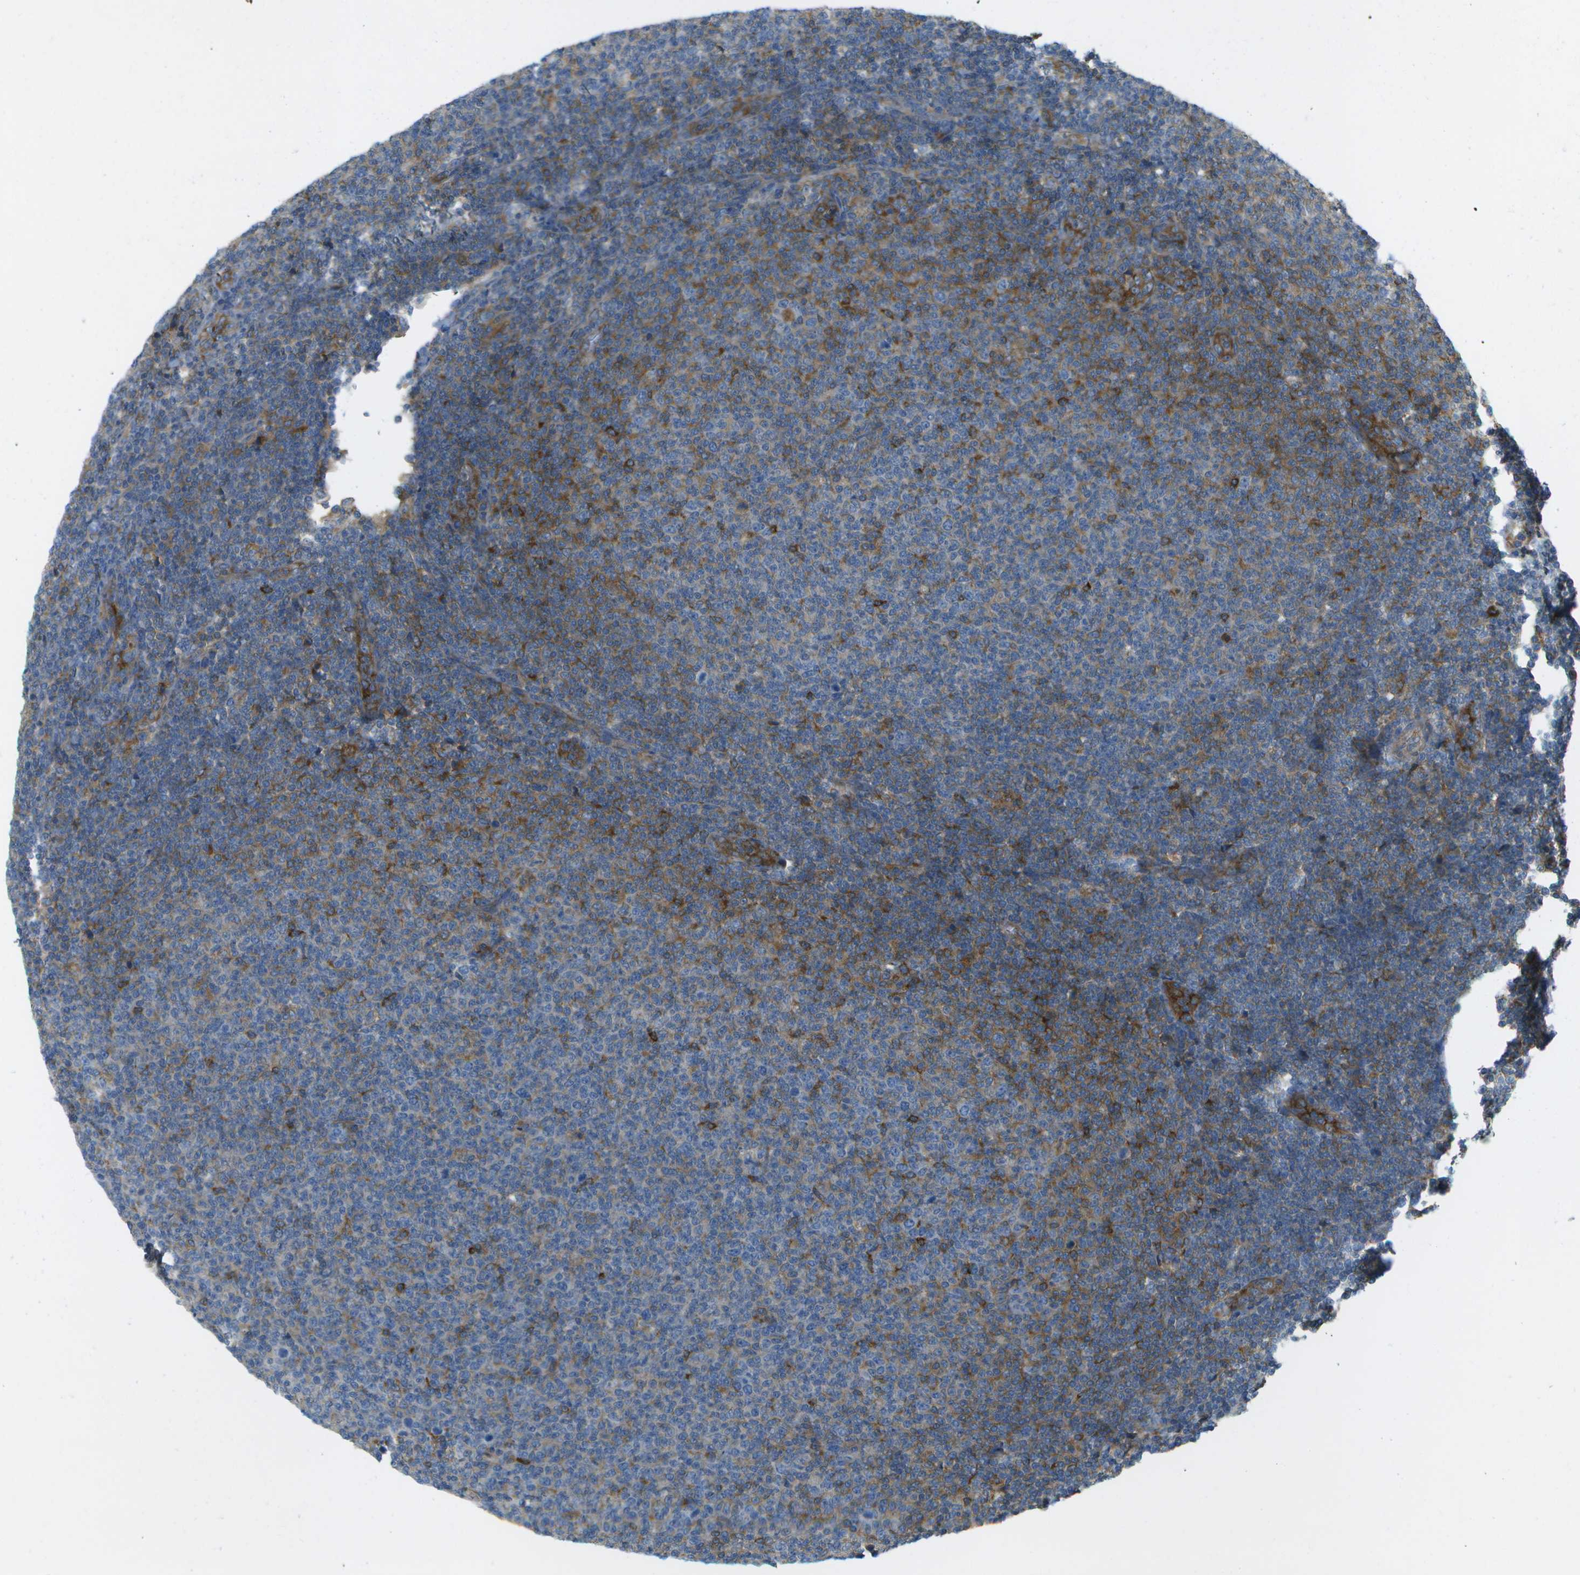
{"staining": {"intensity": "moderate", "quantity": "<25%", "location": "cytoplasmic/membranous"}, "tissue": "lymphoma", "cell_type": "Tumor cells", "image_type": "cancer", "snomed": [{"axis": "morphology", "description": "Malignant lymphoma, non-Hodgkin's type, Low grade"}, {"axis": "topography", "description": "Lymph node"}], "caption": "Immunohistochemistry micrograph of neoplastic tissue: human low-grade malignant lymphoma, non-Hodgkin's type stained using IHC displays low levels of moderate protein expression localized specifically in the cytoplasmic/membranous of tumor cells, appearing as a cytoplasmic/membranous brown color.", "gene": "WNK2", "patient": {"sex": "male", "age": 66}}